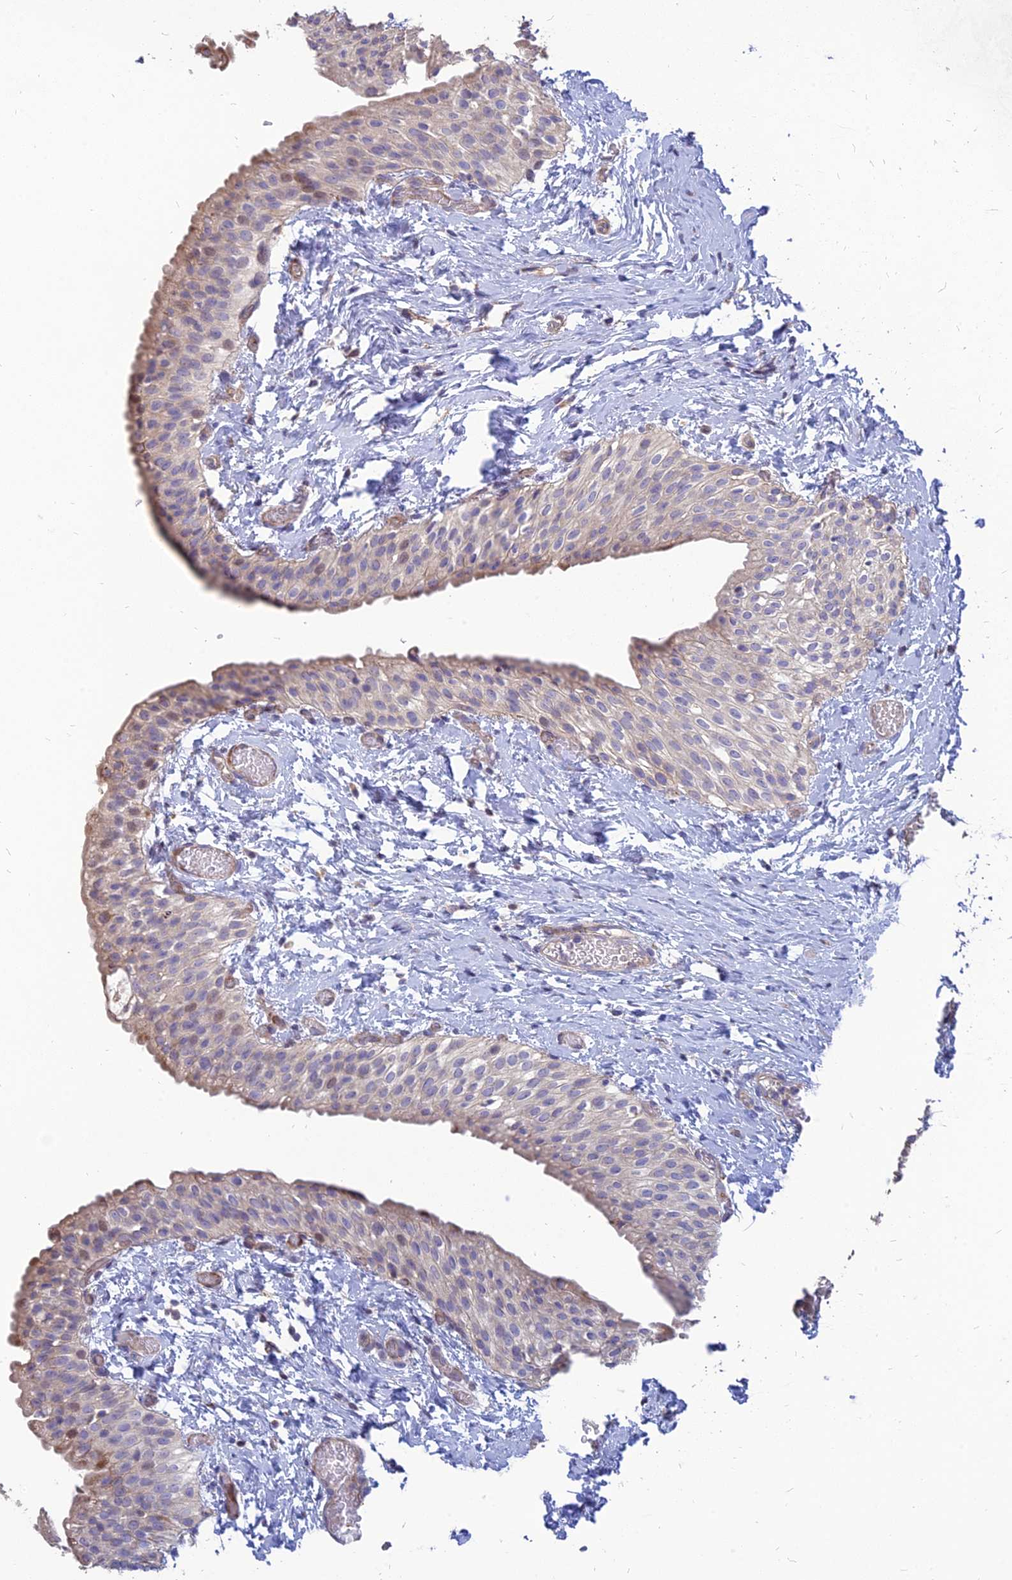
{"staining": {"intensity": "weak", "quantity": "<25%", "location": "cytoplasmic/membranous,nuclear"}, "tissue": "urinary bladder", "cell_type": "Urothelial cells", "image_type": "normal", "snomed": [{"axis": "morphology", "description": "Normal tissue, NOS"}, {"axis": "topography", "description": "Urinary bladder"}], "caption": "Urinary bladder stained for a protein using immunohistochemistry shows no positivity urothelial cells.", "gene": "ST3GAL6", "patient": {"sex": "male", "age": 1}}